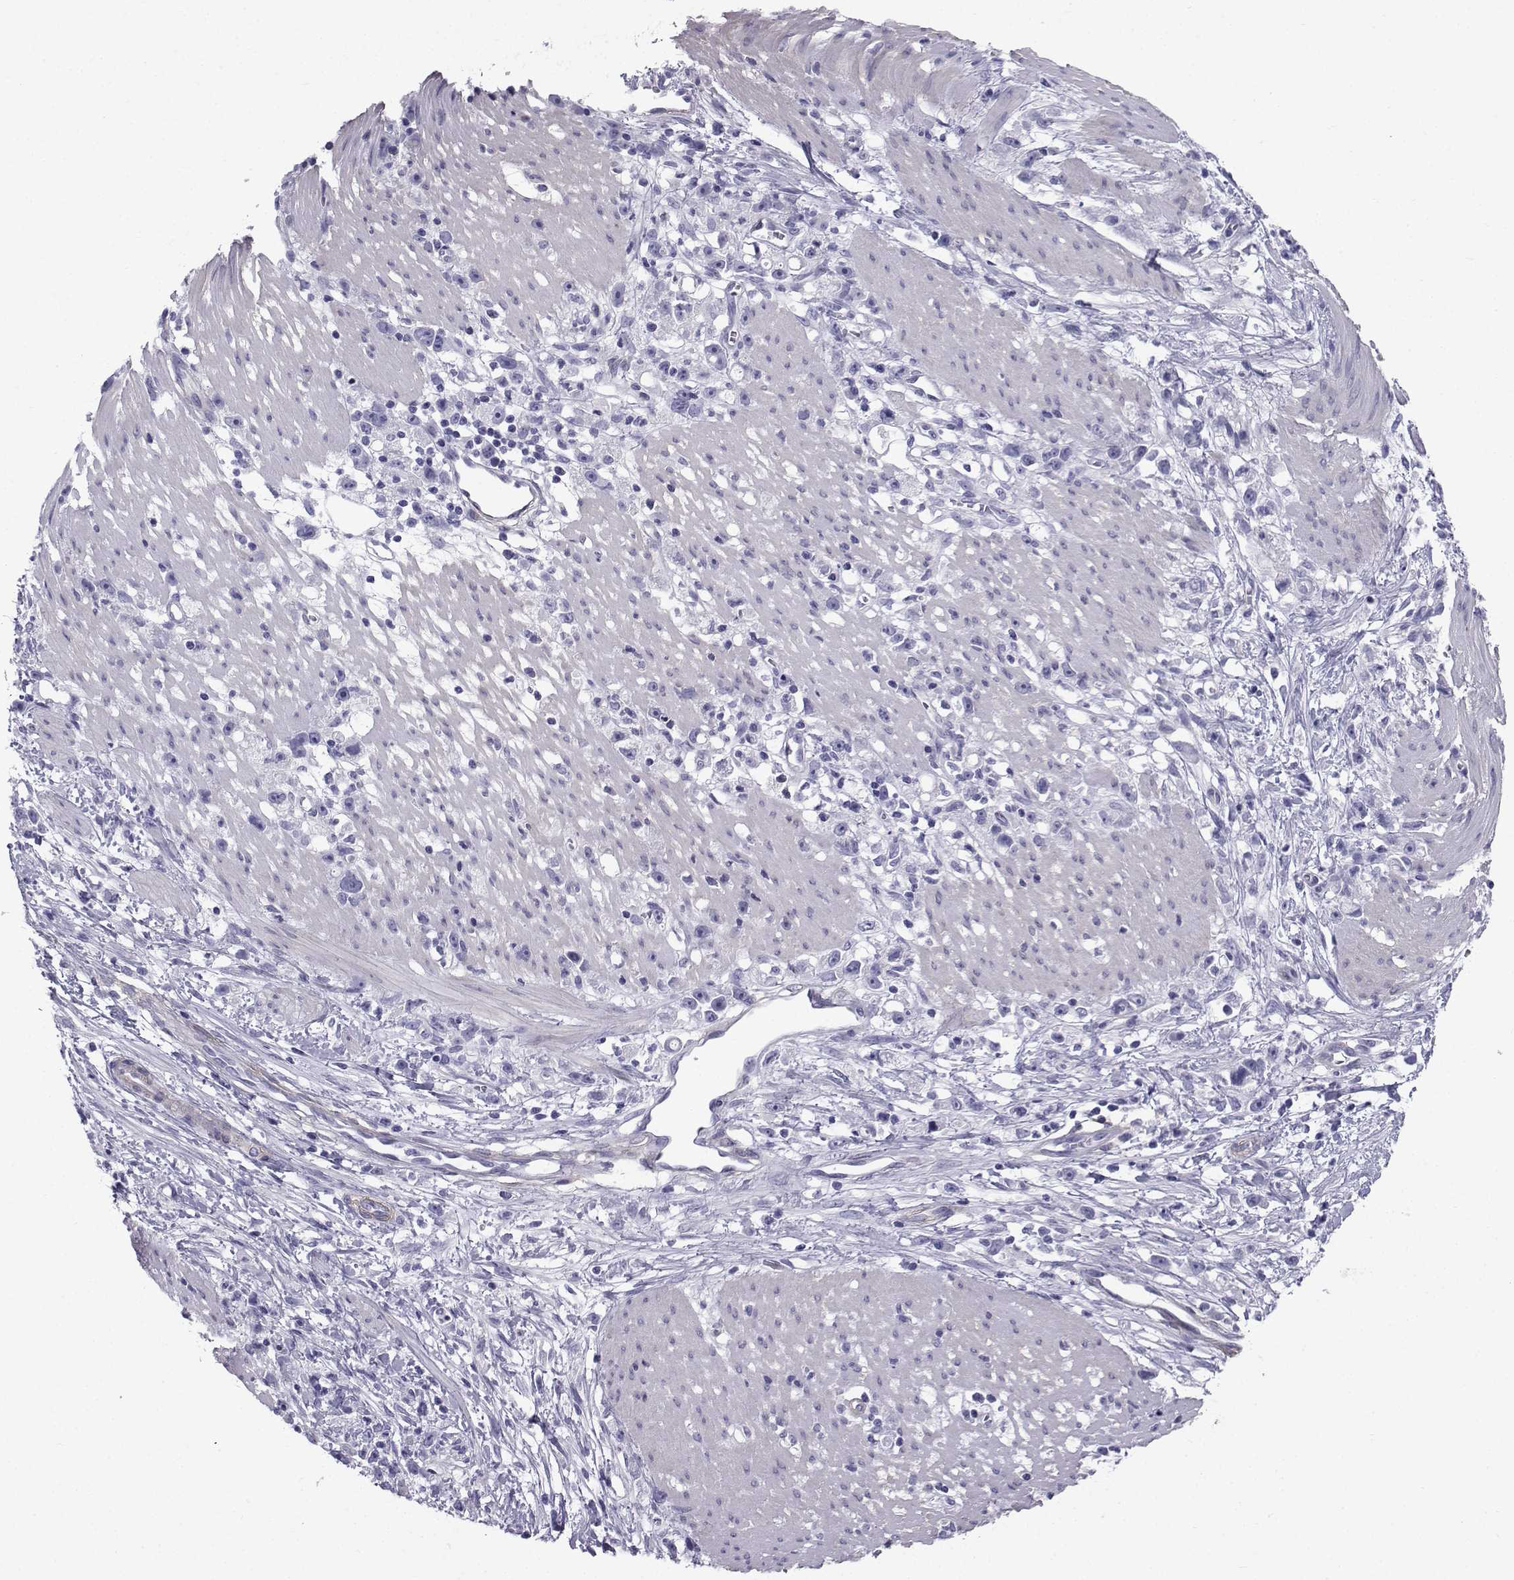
{"staining": {"intensity": "negative", "quantity": "none", "location": "none"}, "tissue": "stomach cancer", "cell_type": "Tumor cells", "image_type": "cancer", "snomed": [{"axis": "morphology", "description": "Adenocarcinoma, NOS"}, {"axis": "topography", "description": "Stomach"}], "caption": "High power microscopy photomicrograph of an immunohistochemistry (IHC) histopathology image of stomach adenocarcinoma, revealing no significant staining in tumor cells. Brightfield microscopy of immunohistochemistry (IHC) stained with DAB (brown) and hematoxylin (blue), captured at high magnification.", "gene": "SPANXD", "patient": {"sex": "female", "age": 59}}